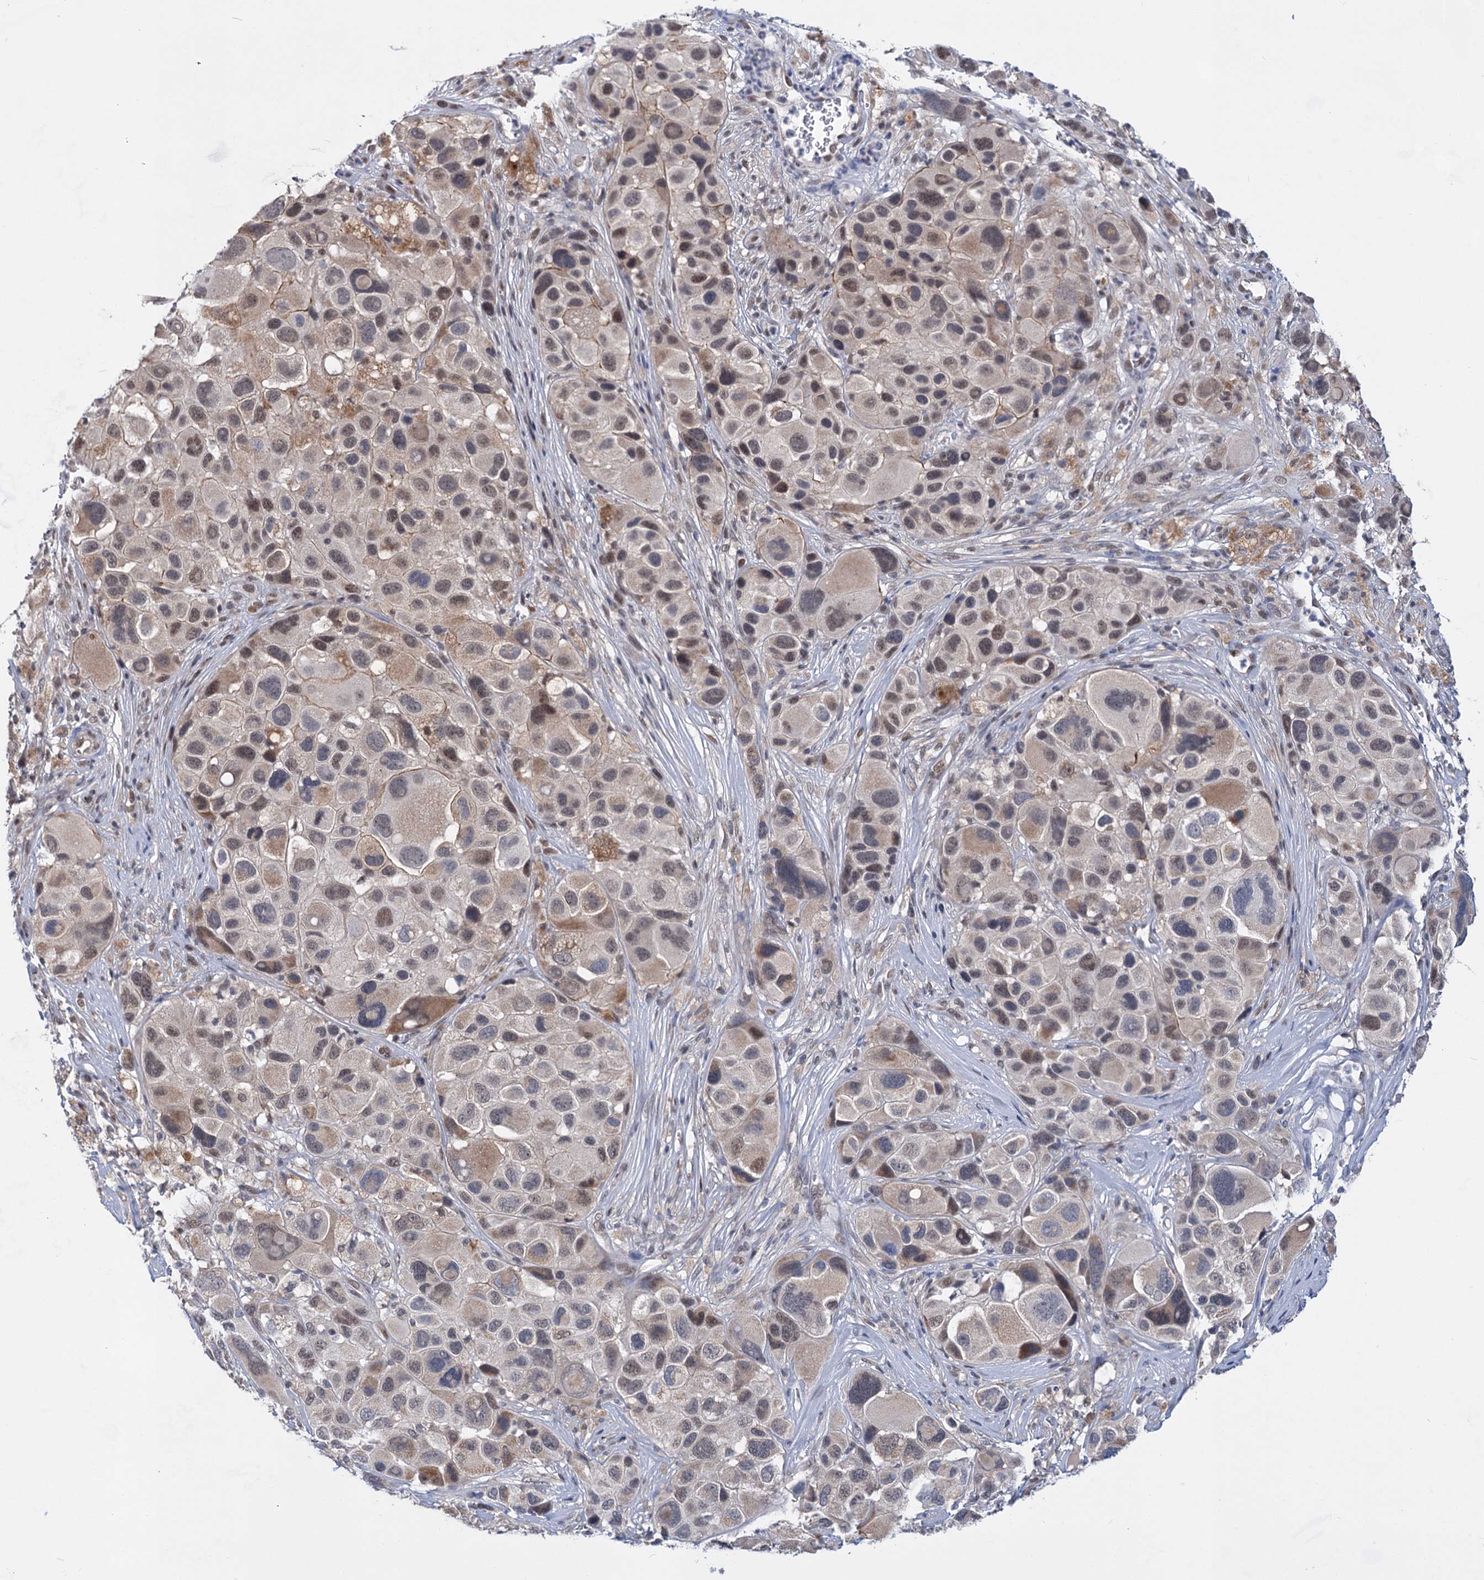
{"staining": {"intensity": "moderate", "quantity": "<25%", "location": "cytoplasmic/membranous,nuclear"}, "tissue": "melanoma", "cell_type": "Tumor cells", "image_type": "cancer", "snomed": [{"axis": "morphology", "description": "Malignant melanoma, NOS"}, {"axis": "topography", "description": "Skin of trunk"}], "caption": "Moderate cytoplasmic/membranous and nuclear positivity is seen in approximately <25% of tumor cells in malignant melanoma. Using DAB (3,3'-diaminobenzidine) (brown) and hematoxylin (blue) stains, captured at high magnification using brightfield microscopy.", "gene": "TTC17", "patient": {"sex": "male", "age": 71}}